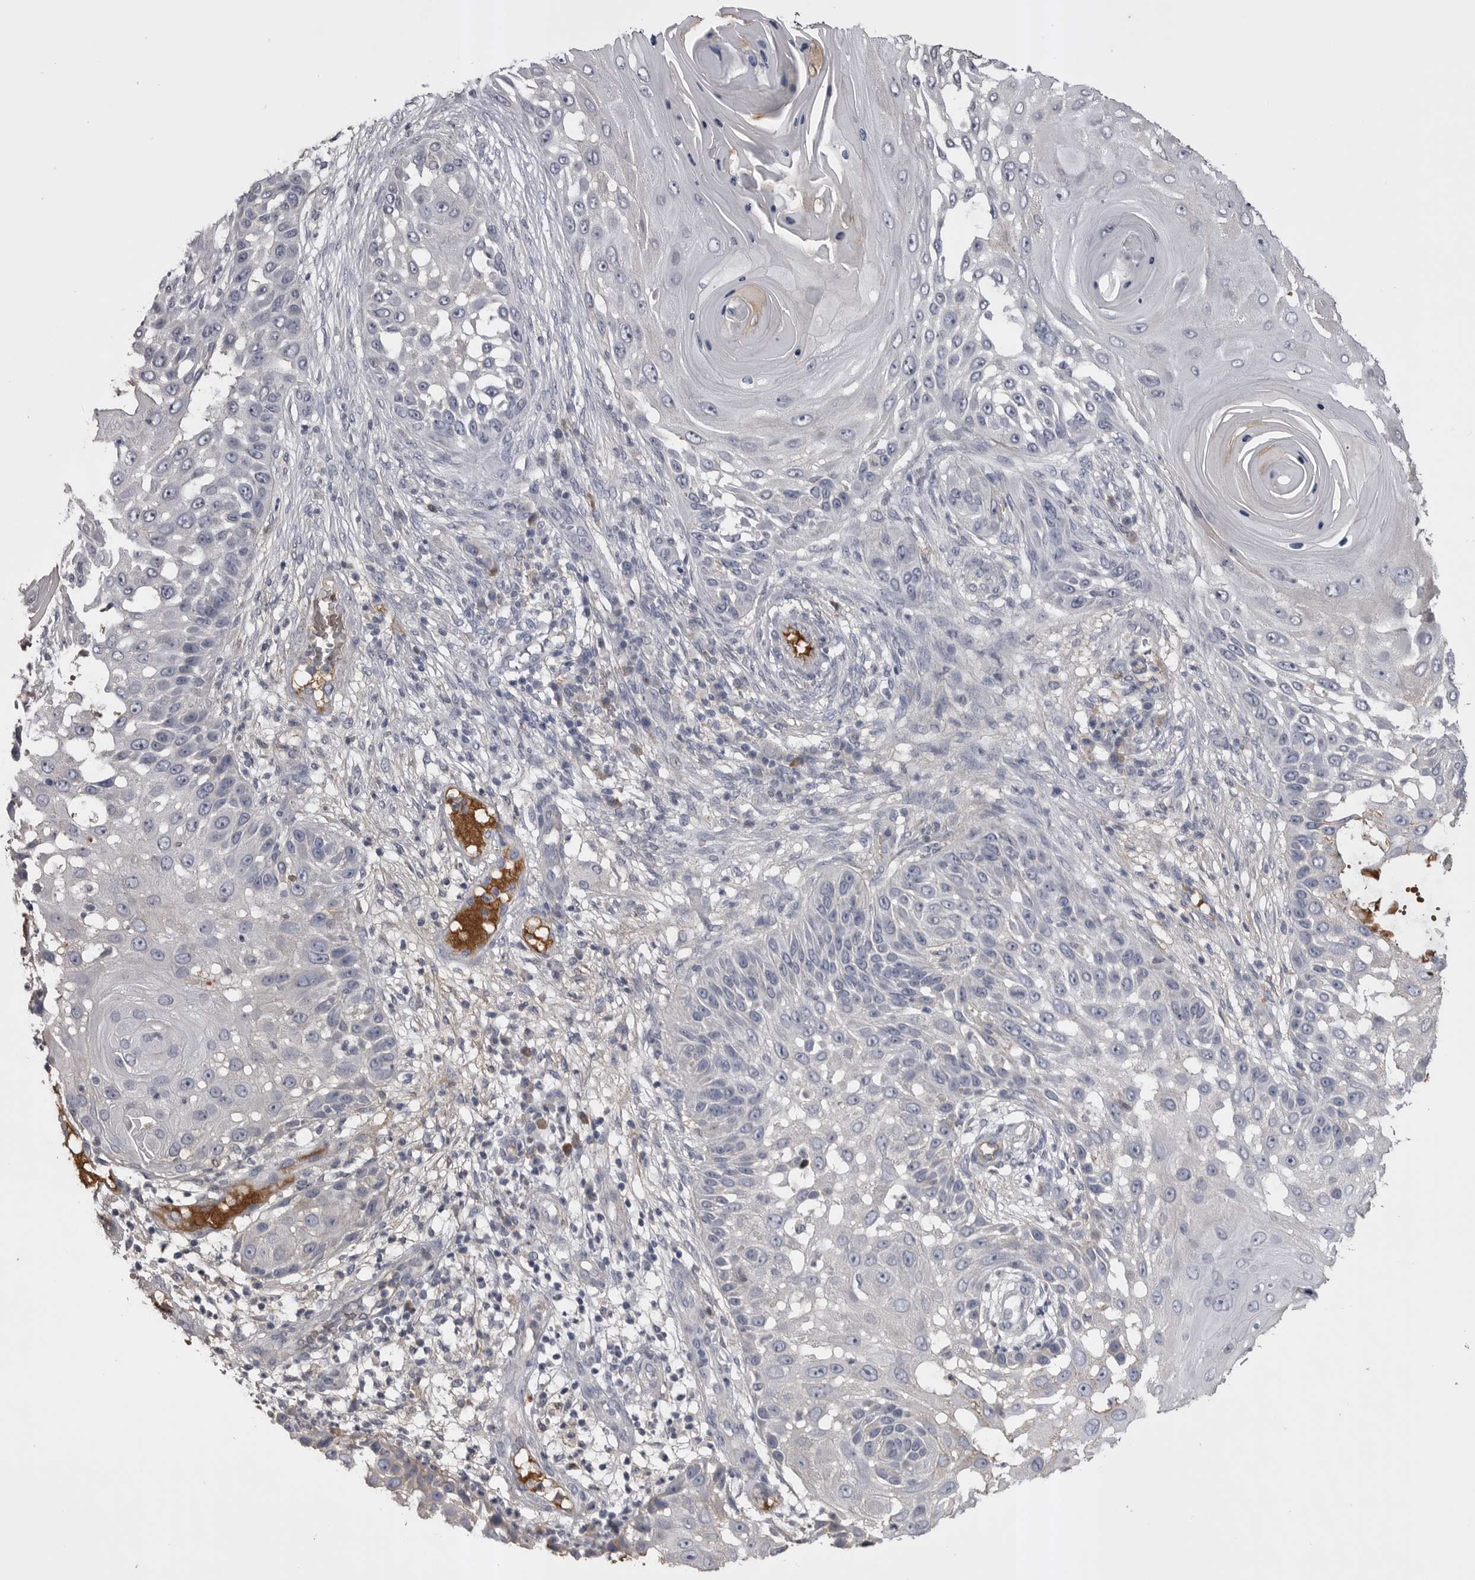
{"staining": {"intensity": "negative", "quantity": "none", "location": "none"}, "tissue": "skin cancer", "cell_type": "Tumor cells", "image_type": "cancer", "snomed": [{"axis": "morphology", "description": "Squamous cell carcinoma, NOS"}, {"axis": "topography", "description": "Skin"}], "caption": "Tumor cells are negative for protein expression in human squamous cell carcinoma (skin).", "gene": "AHSG", "patient": {"sex": "female", "age": 44}}